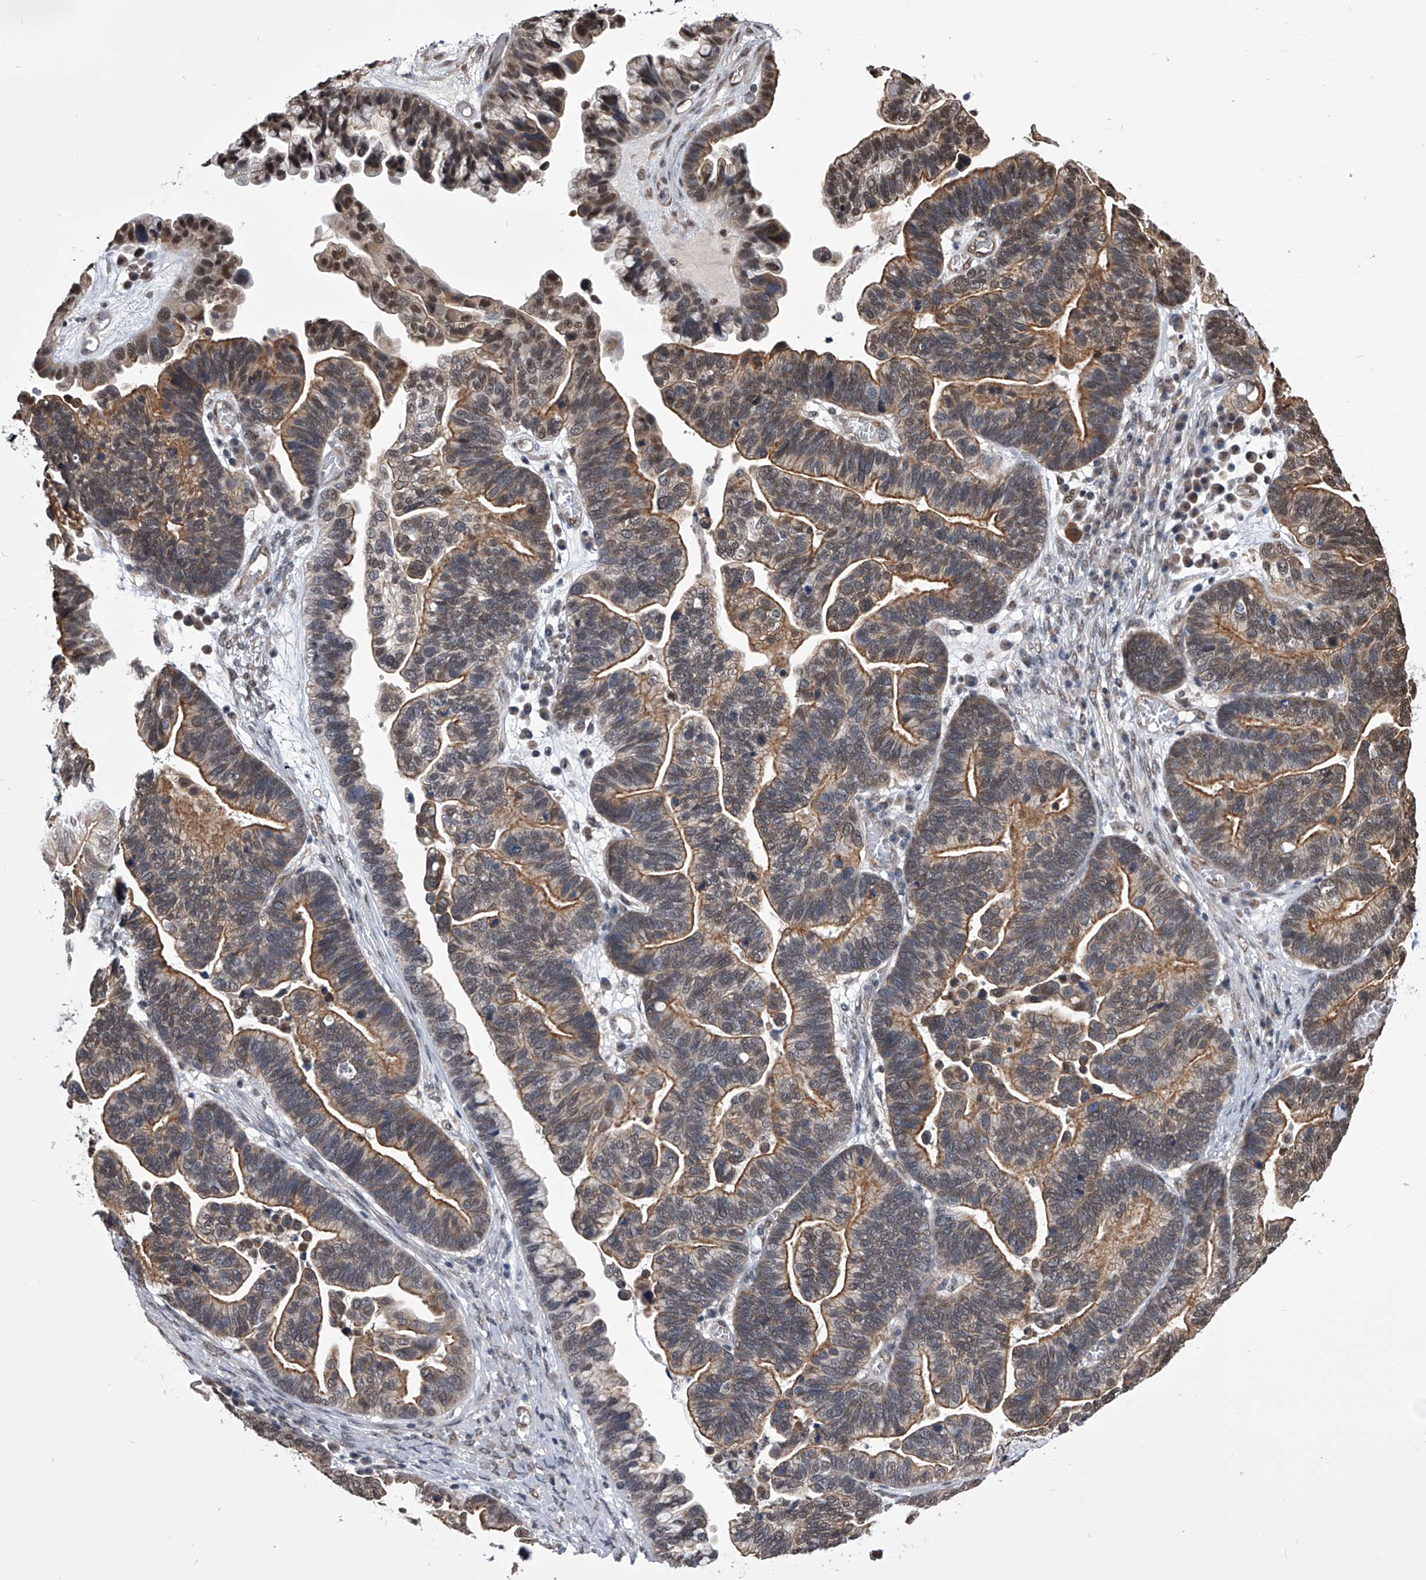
{"staining": {"intensity": "moderate", "quantity": "25%-75%", "location": "cytoplasmic/membranous,nuclear"}, "tissue": "ovarian cancer", "cell_type": "Tumor cells", "image_type": "cancer", "snomed": [{"axis": "morphology", "description": "Cystadenocarcinoma, serous, NOS"}, {"axis": "topography", "description": "Ovary"}], "caption": "A brown stain highlights moderate cytoplasmic/membranous and nuclear staining of a protein in ovarian cancer tumor cells.", "gene": "ZNF76", "patient": {"sex": "female", "age": 56}}